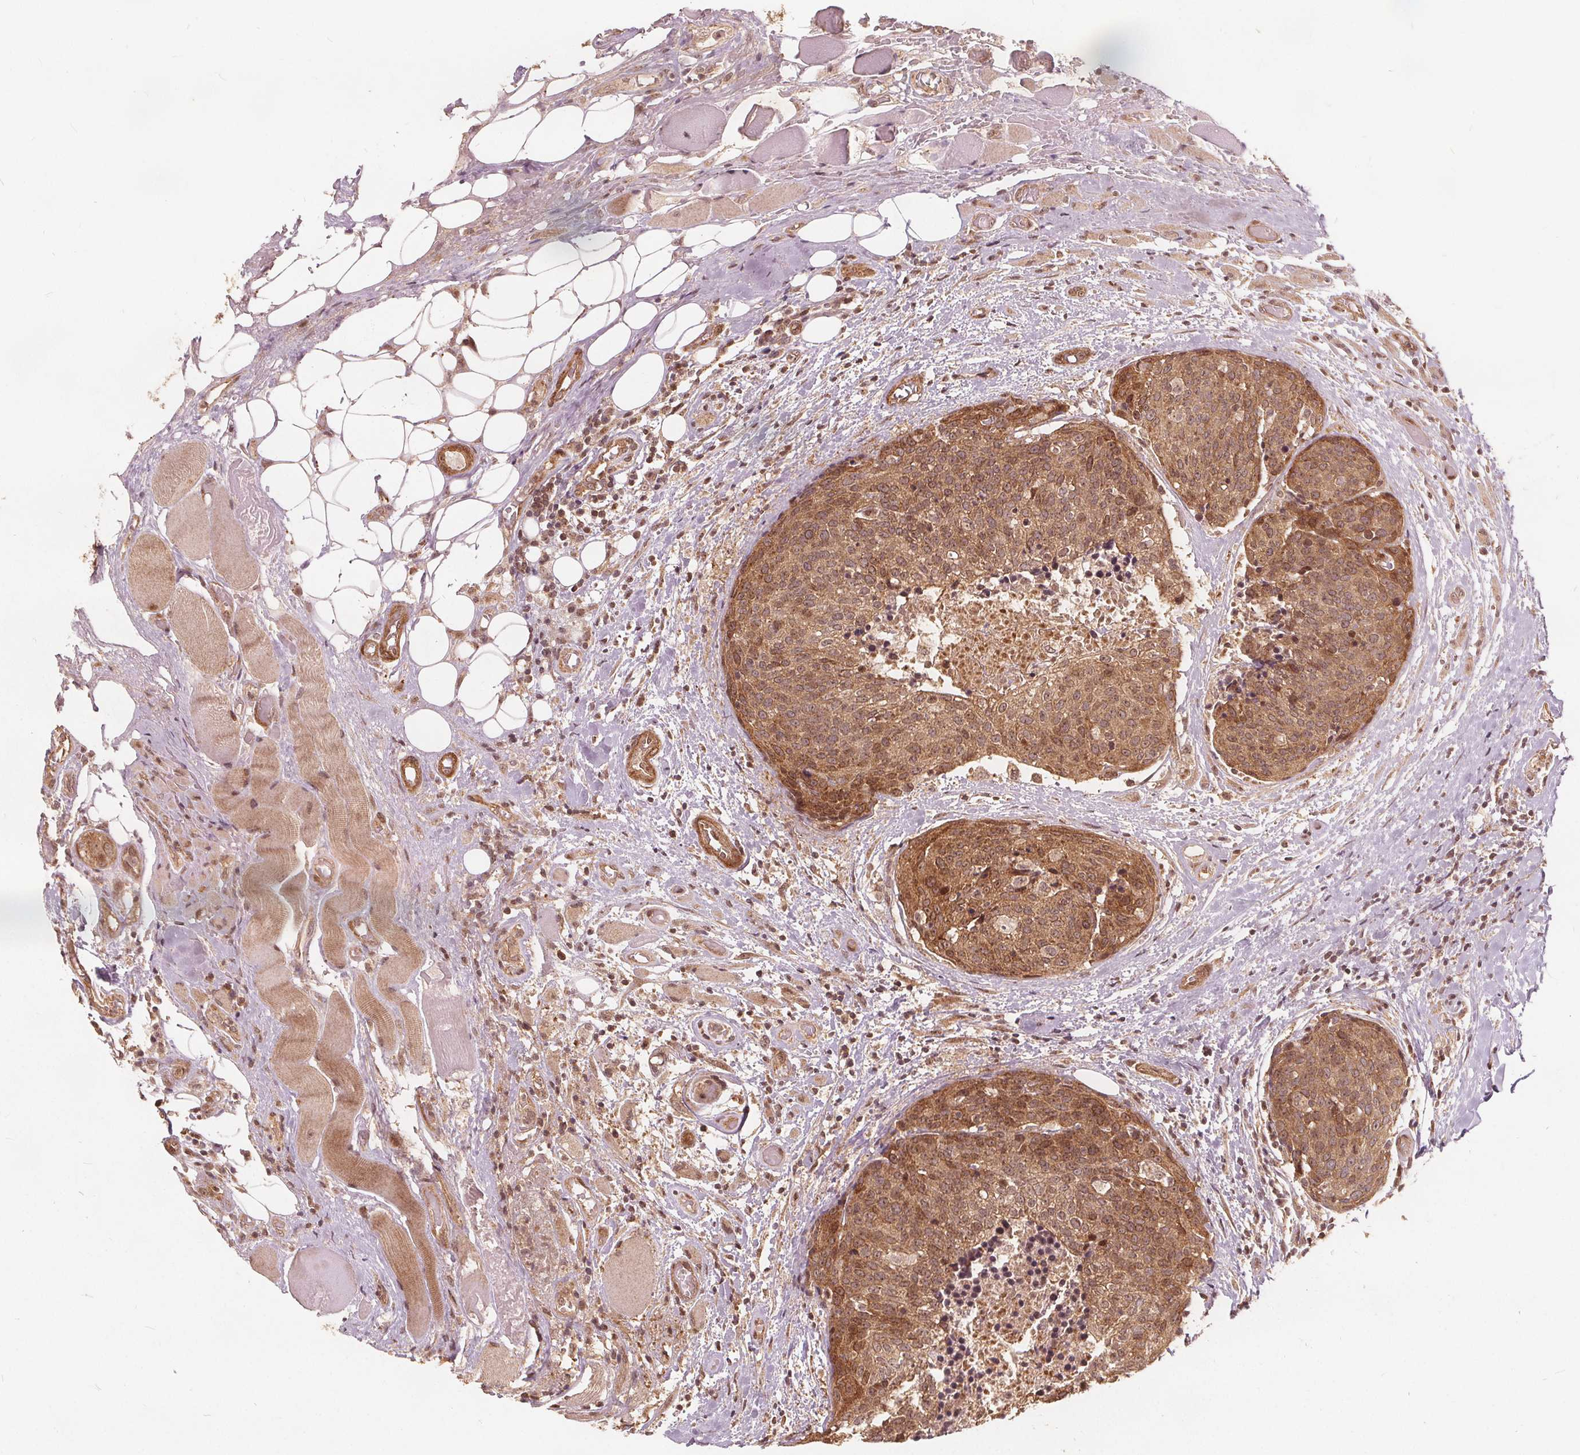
{"staining": {"intensity": "moderate", "quantity": ">75%", "location": "cytoplasmic/membranous,nuclear"}, "tissue": "head and neck cancer", "cell_type": "Tumor cells", "image_type": "cancer", "snomed": [{"axis": "morphology", "description": "Squamous cell carcinoma, NOS"}, {"axis": "topography", "description": "Oral tissue"}, {"axis": "topography", "description": "Head-Neck"}], "caption": "Immunohistochemistry staining of head and neck cancer (squamous cell carcinoma), which displays medium levels of moderate cytoplasmic/membranous and nuclear staining in approximately >75% of tumor cells indicating moderate cytoplasmic/membranous and nuclear protein positivity. The staining was performed using DAB (brown) for protein detection and nuclei were counterstained in hematoxylin (blue).", "gene": "PPP1CB", "patient": {"sex": "male", "age": 64}}